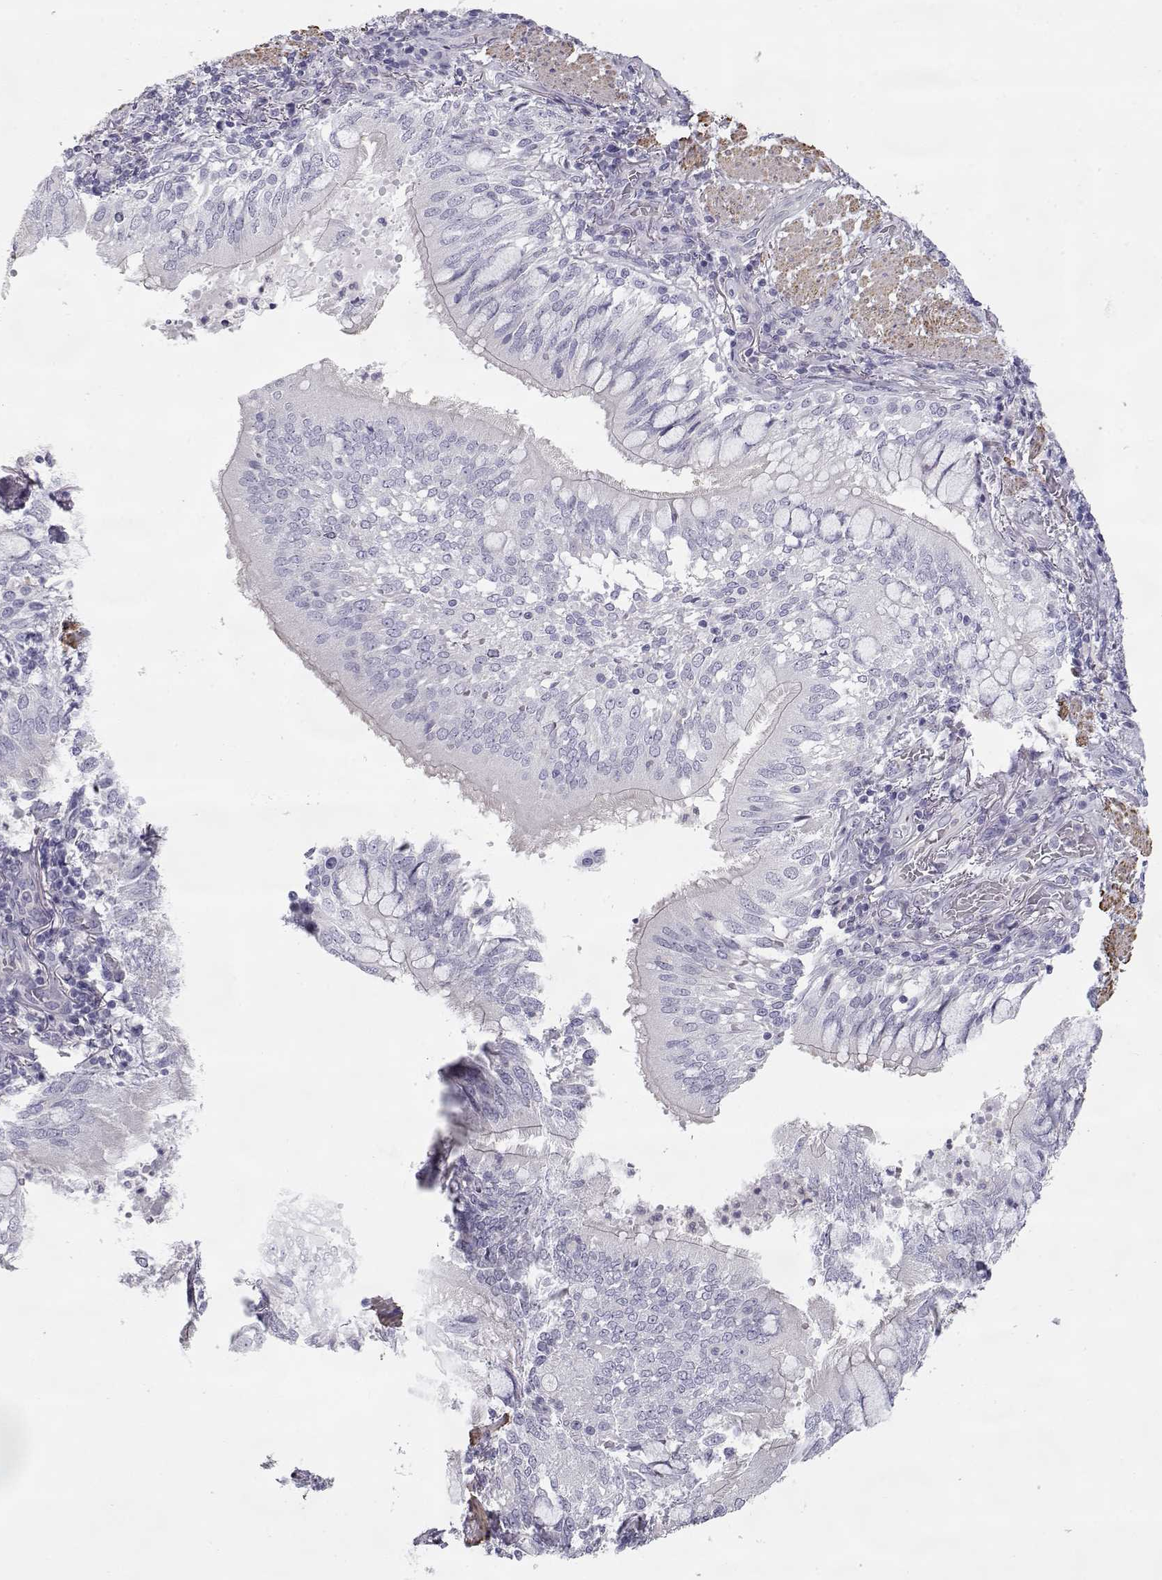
{"staining": {"intensity": "negative", "quantity": "none", "location": "none"}, "tissue": "lung cancer", "cell_type": "Tumor cells", "image_type": "cancer", "snomed": [{"axis": "morphology", "description": "Normal tissue, NOS"}, {"axis": "morphology", "description": "Squamous cell carcinoma, NOS"}, {"axis": "topography", "description": "Bronchus"}, {"axis": "topography", "description": "Lung"}], "caption": "This is an IHC image of squamous cell carcinoma (lung). There is no staining in tumor cells.", "gene": "SLITRK3", "patient": {"sex": "male", "age": 64}}